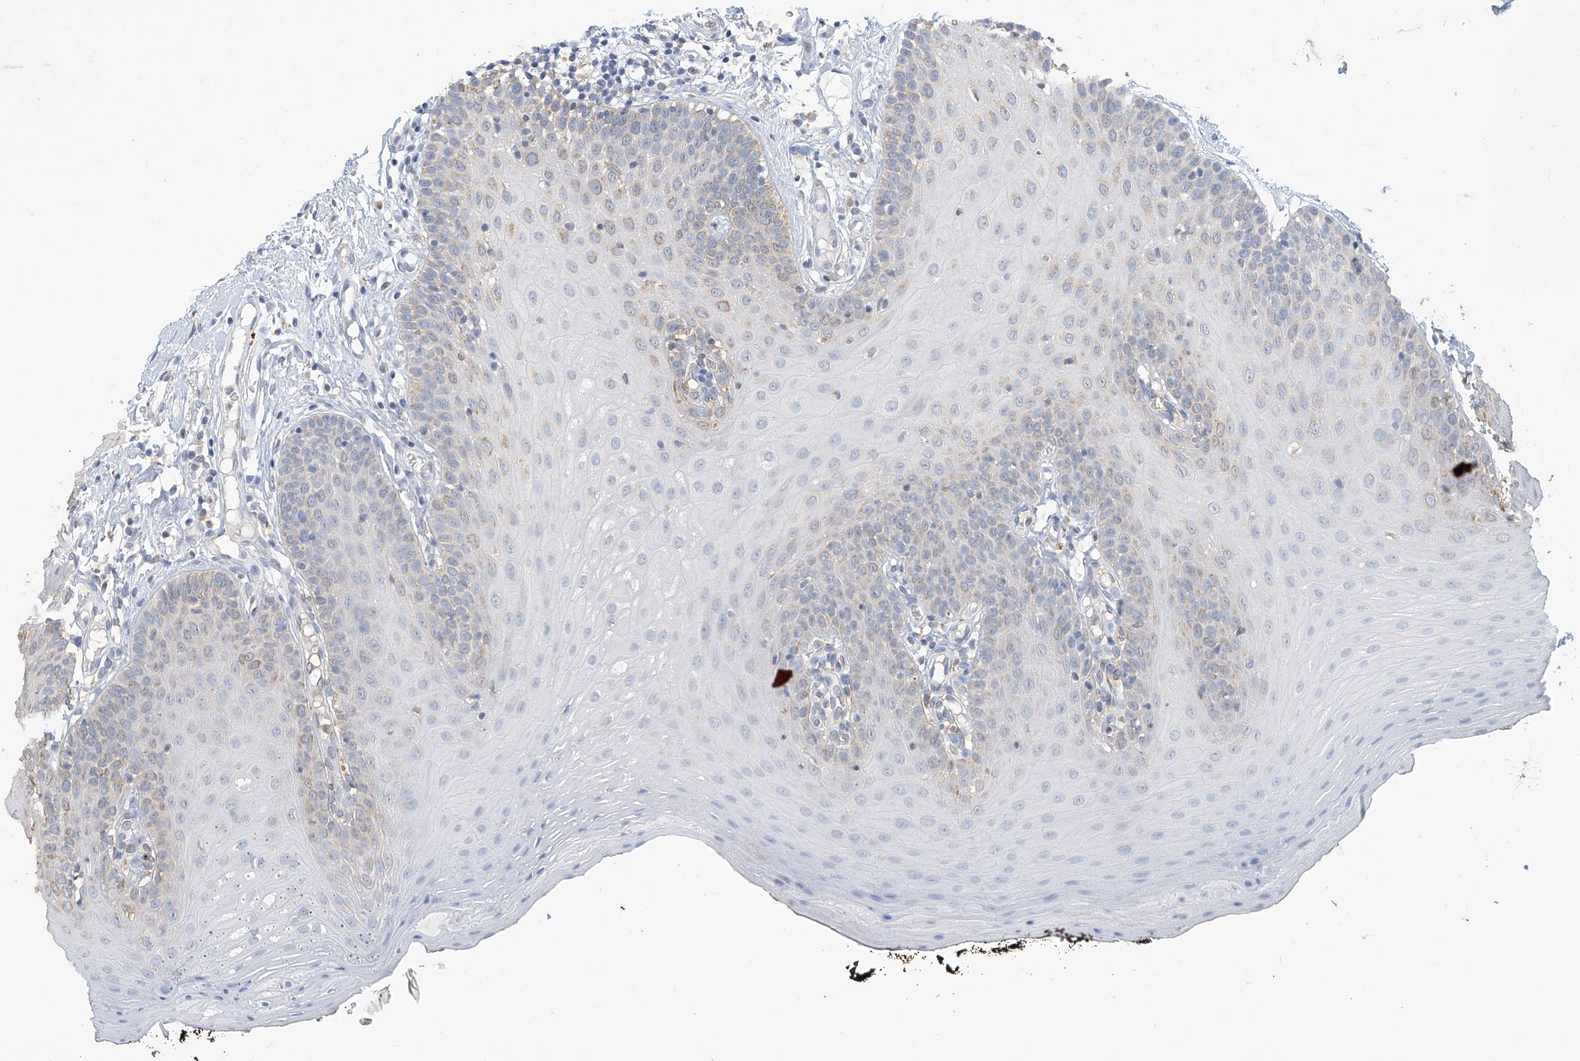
{"staining": {"intensity": "weak", "quantity": "<25%", "location": "cytoplasmic/membranous"}, "tissue": "oral mucosa", "cell_type": "Squamous epithelial cells", "image_type": "normal", "snomed": [{"axis": "morphology", "description": "Normal tissue, NOS"}, {"axis": "topography", "description": "Oral tissue"}], "caption": "Squamous epithelial cells show no significant expression in unremarkable oral mucosa. (Stains: DAB (3,3'-diaminobenzidine) immunohistochemistry with hematoxylin counter stain, Microscopy: brightfield microscopy at high magnification).", "gene": "OGT", "patient": {"sex": "male", "age": 74}}